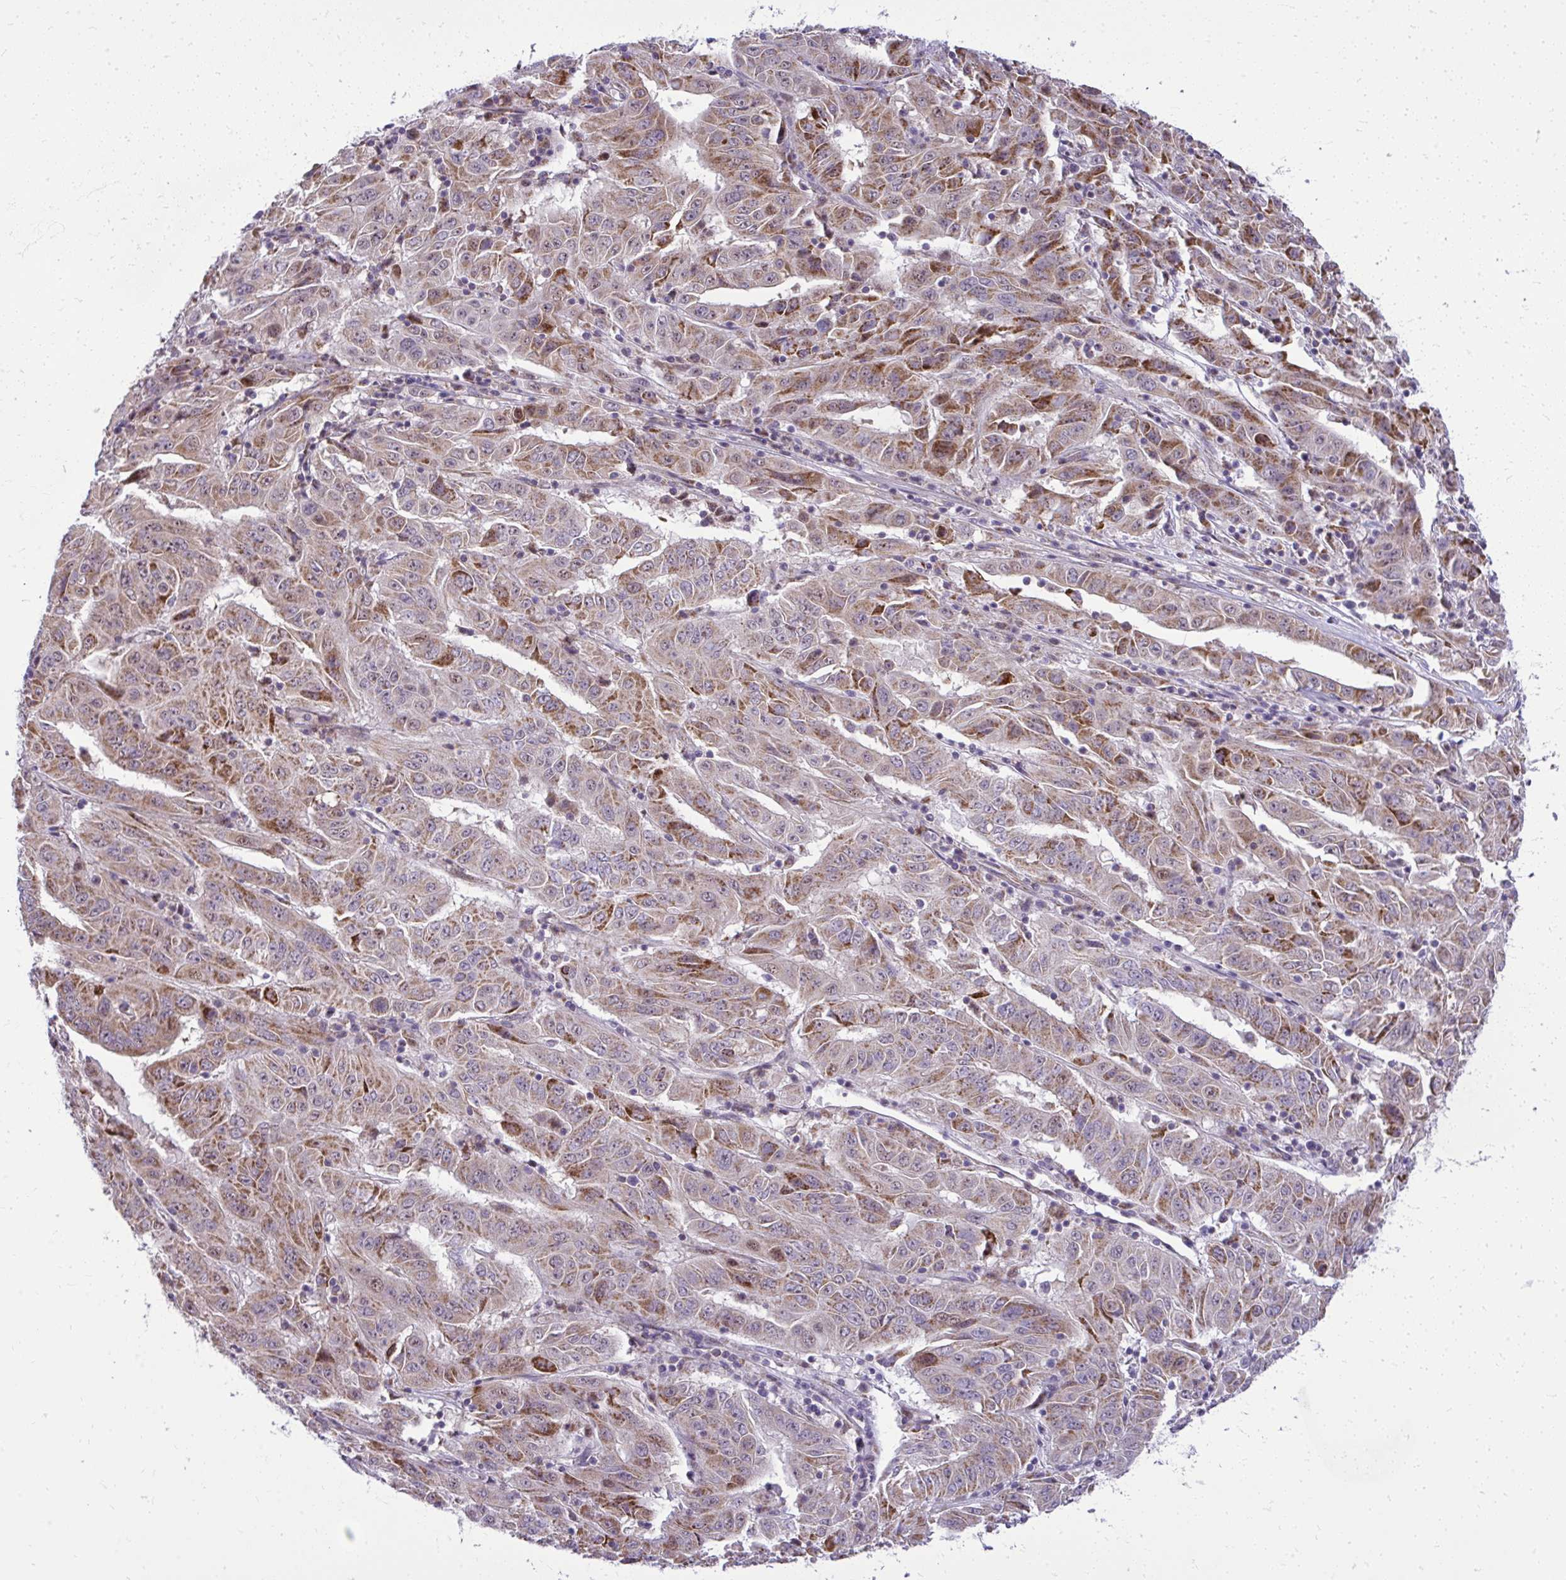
{"staining": {"intensity": "moderate", "quantity": "25%-75%", "location": "cytoplasmic/membranous"}, "tissue": "pancreatic cancer", "cell_type": "Tumor cells", "image_type": "cancer", "snomed": [{"axis": "morphology", "description": "Adenocarcinoma, NOS"}, {"axis": "topography", "description": "Pancreas"}], "caption": "Tumor cells display medium levels of moderate cytoplasmic/membranous positivity in approximately 25%-75% of cells in adenocarcinoma (pancreatic).", "gene": "GPRIN3", "patient": {"sex": "male", "age": 63}}